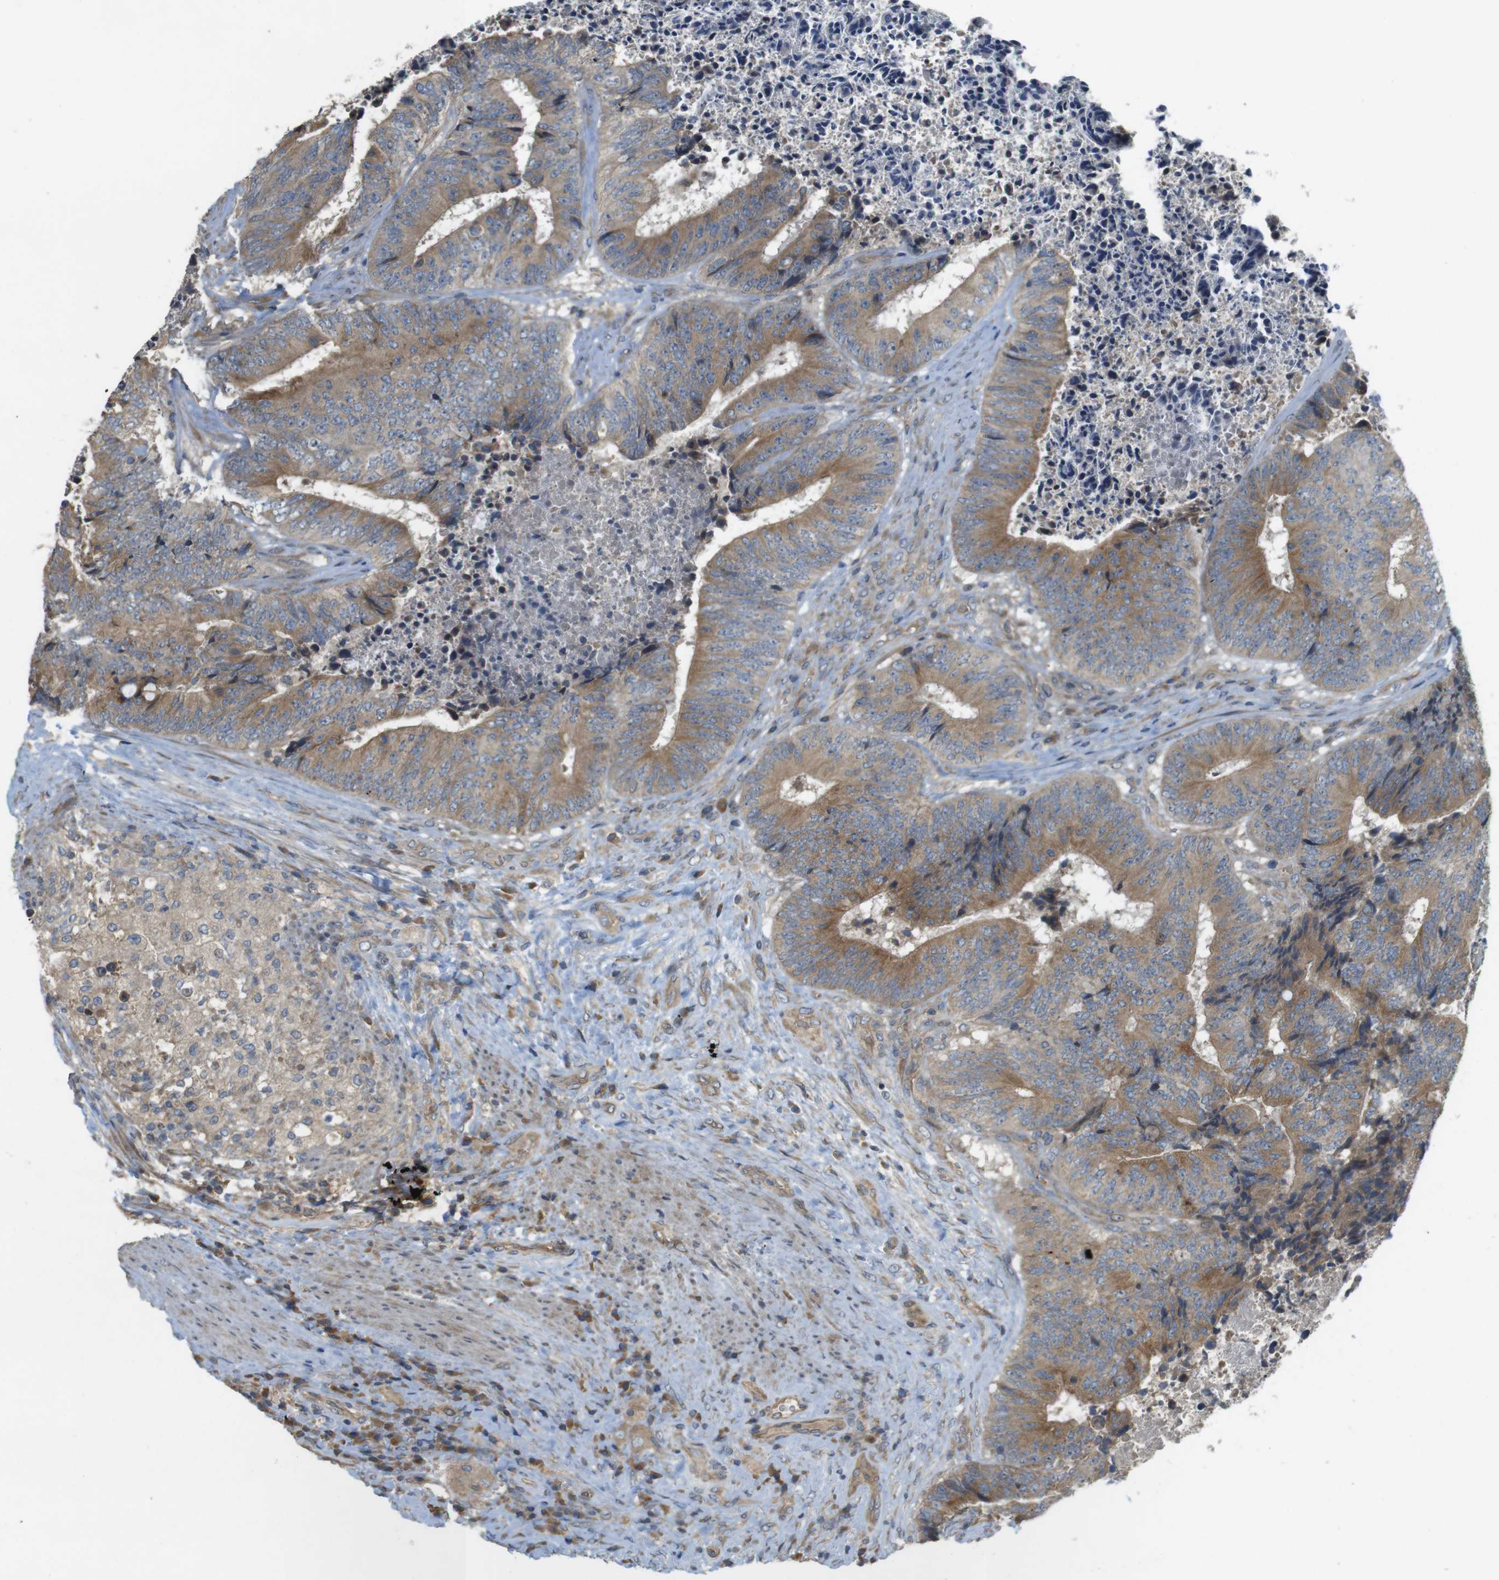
{"staining": {"intensity": "moderate", "quantity": ">75%", "location": "cytoplasmic/membranous"}, "tissue": "colorectal cancer", "cell_type": "Tumor cells", "image_type": "cancer", "snomed": [{"axis": "morphology", "description": "Adenocarcinoma, NOS"}, {"axis": "topography", "description": "Rectum"}], "caption": "Immunohistochemical staining of colorectal cancer (adenocarcinoma) exhibits medium levels of moderate cytoplasmic/membranous positivity in approximately >75% of tumor cells. The staining was performed using DAB, with brown indicating positive protein expression. Nuclei are stained blue with hematoxylin.", "gene": "CLTC", "patient": {"sex": "male", "age": 72}}